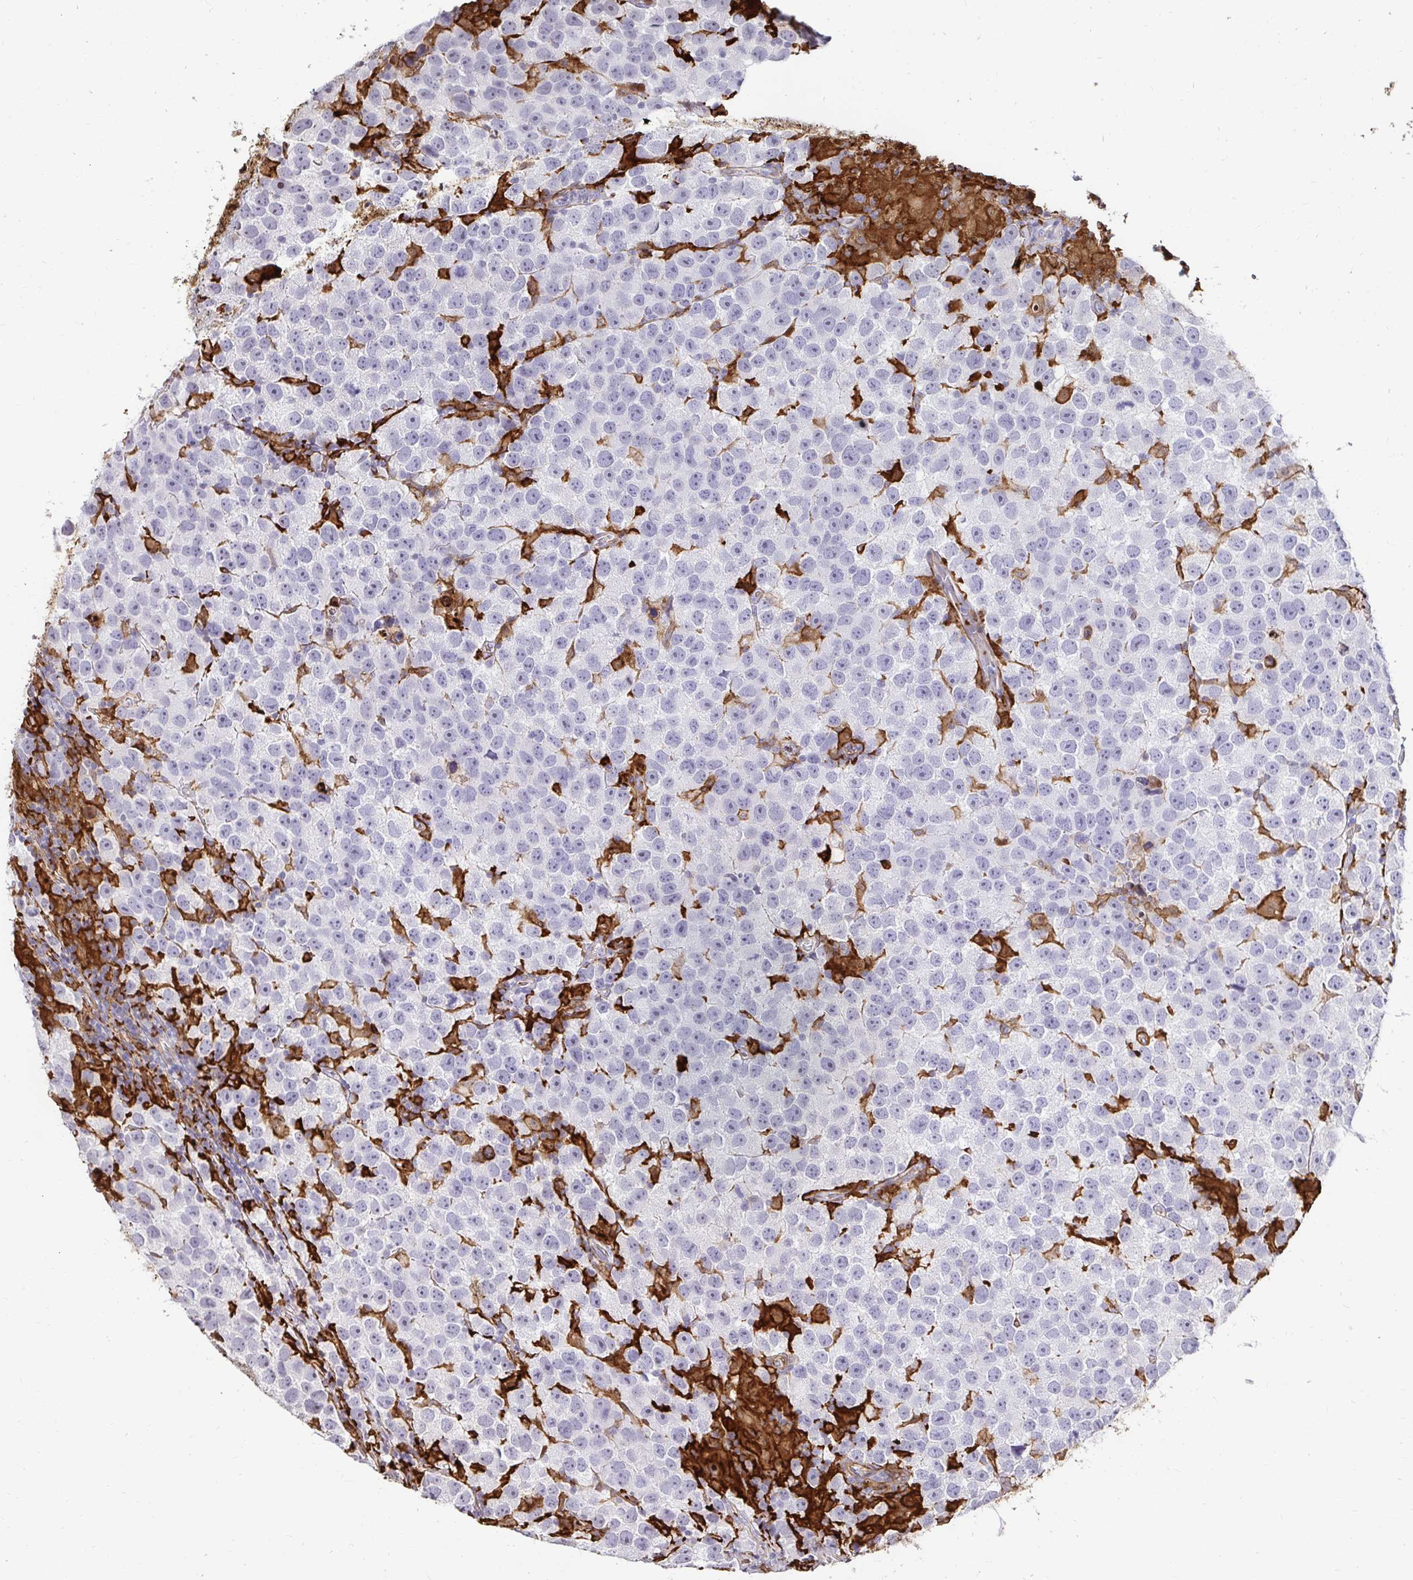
{"staining": {"intensity": "negative", "quantity": "none", "location": "none"}, "tissue": "testis cancer", "cell_type": "Tumor cells", "image_type": "cancer", "snomed": [{"axis": "morphology", "description": "Seminoma, NOS"}, {"axis": "topography", "description": "Testis"}], "caption": "Testis cancer (seminoma) stained for a protein using immunohistochemistry reveals no positivity tumor cells.", "gene": "GSN", "patient": {"sex": "male", "age": 26}}